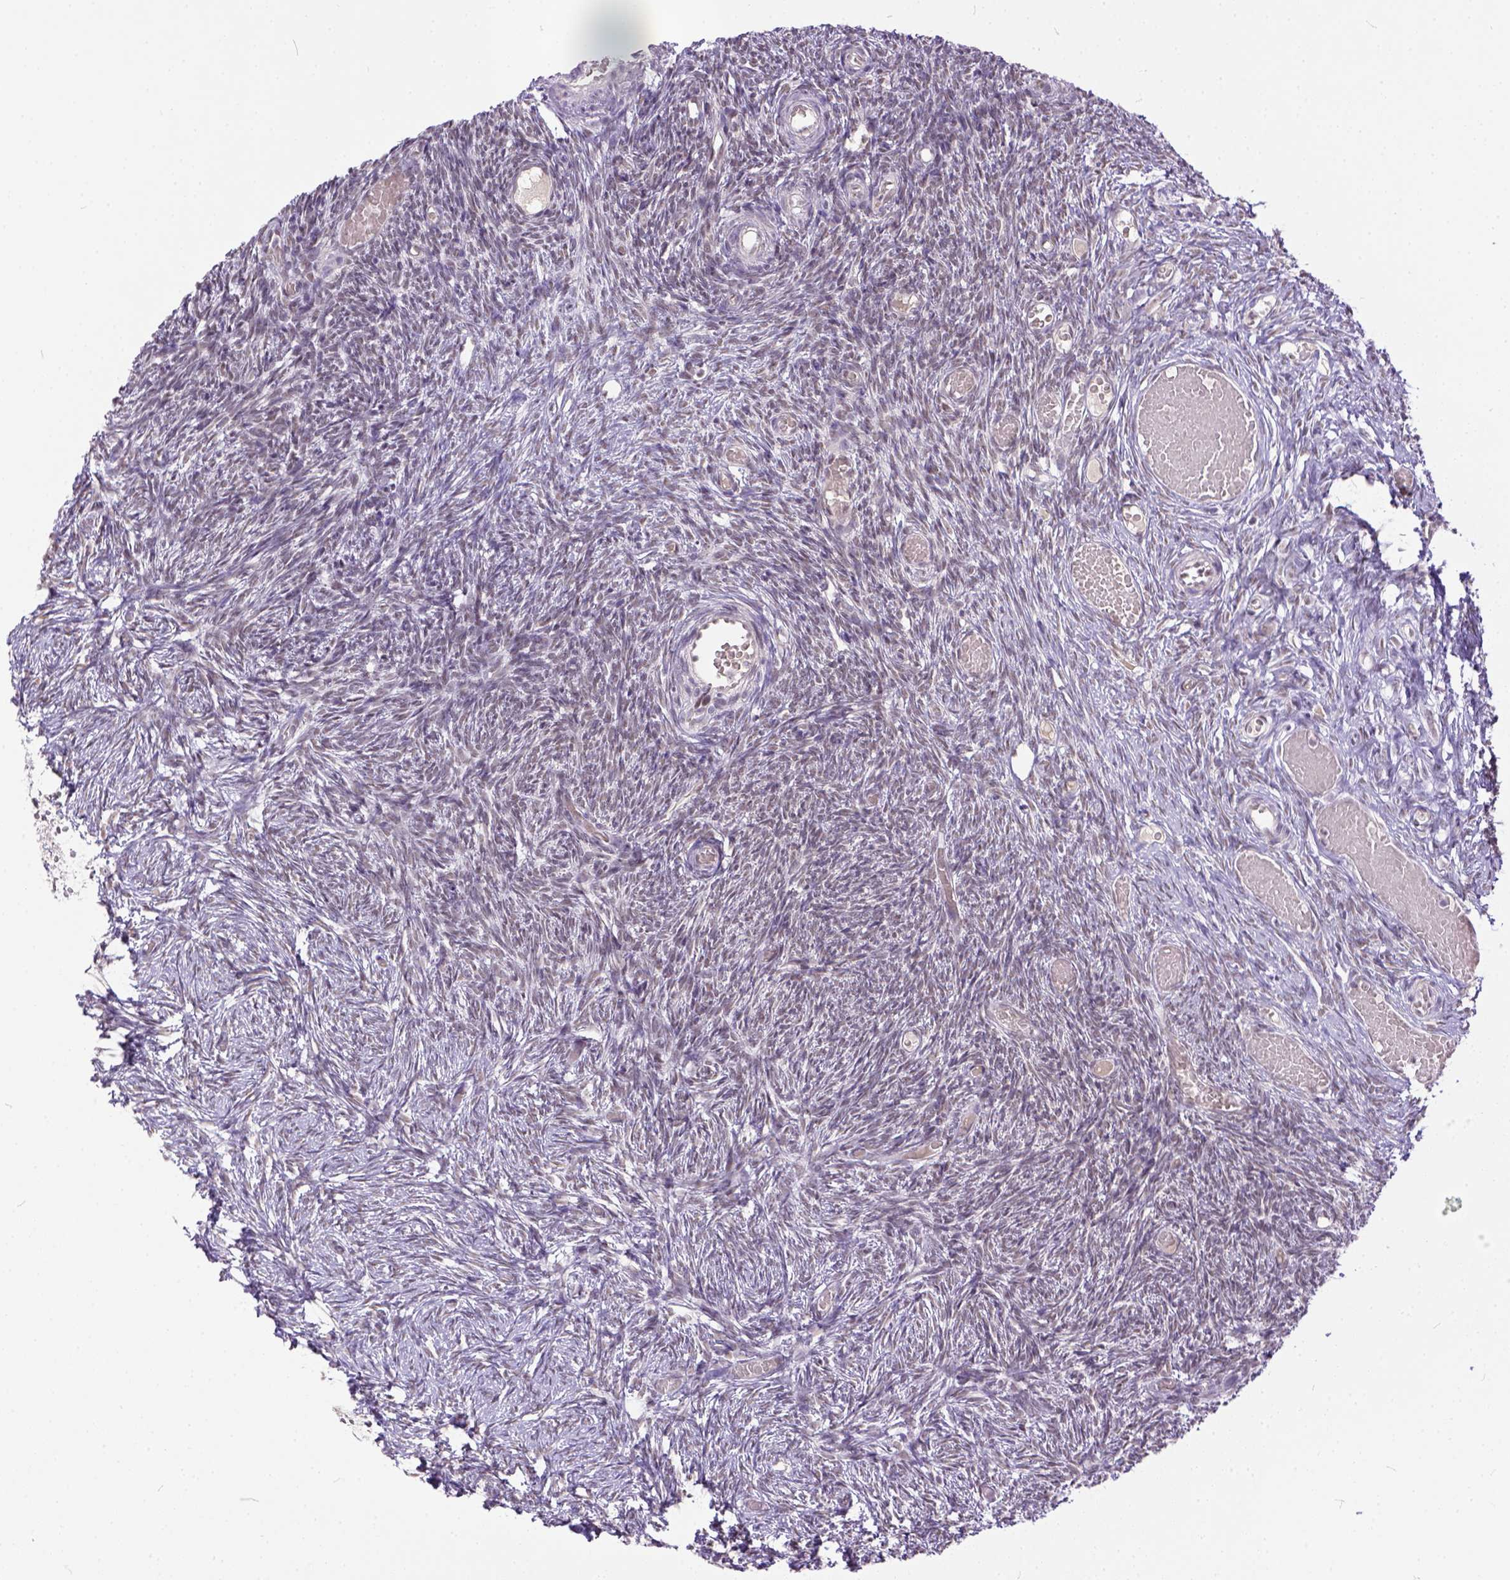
{"staining": {"intensity": "weak", "quantity": "25%-75%", "location": "nuclear"}, "tissue": "ovary", "cell_type": "Ovarian stroma cells", "image_type": "normal", "snomed": [{"axis": "morphology", "description": "Normal tissue, NOS"}, {"axis": "topography", "description": "Ovary"}], "caption": "DAB immunohistochemical staining of unremarkable ovary exhibits weak nuclear protein staining in about 25%-75% of ovarian stroma cells. The staining is performed using DAB brown chromogen to label protein expression. The nuclei are counter-stained blue using hematoxylin.", "gene": "ERCC1", "patient": {"sex": "female", "age": 39}}